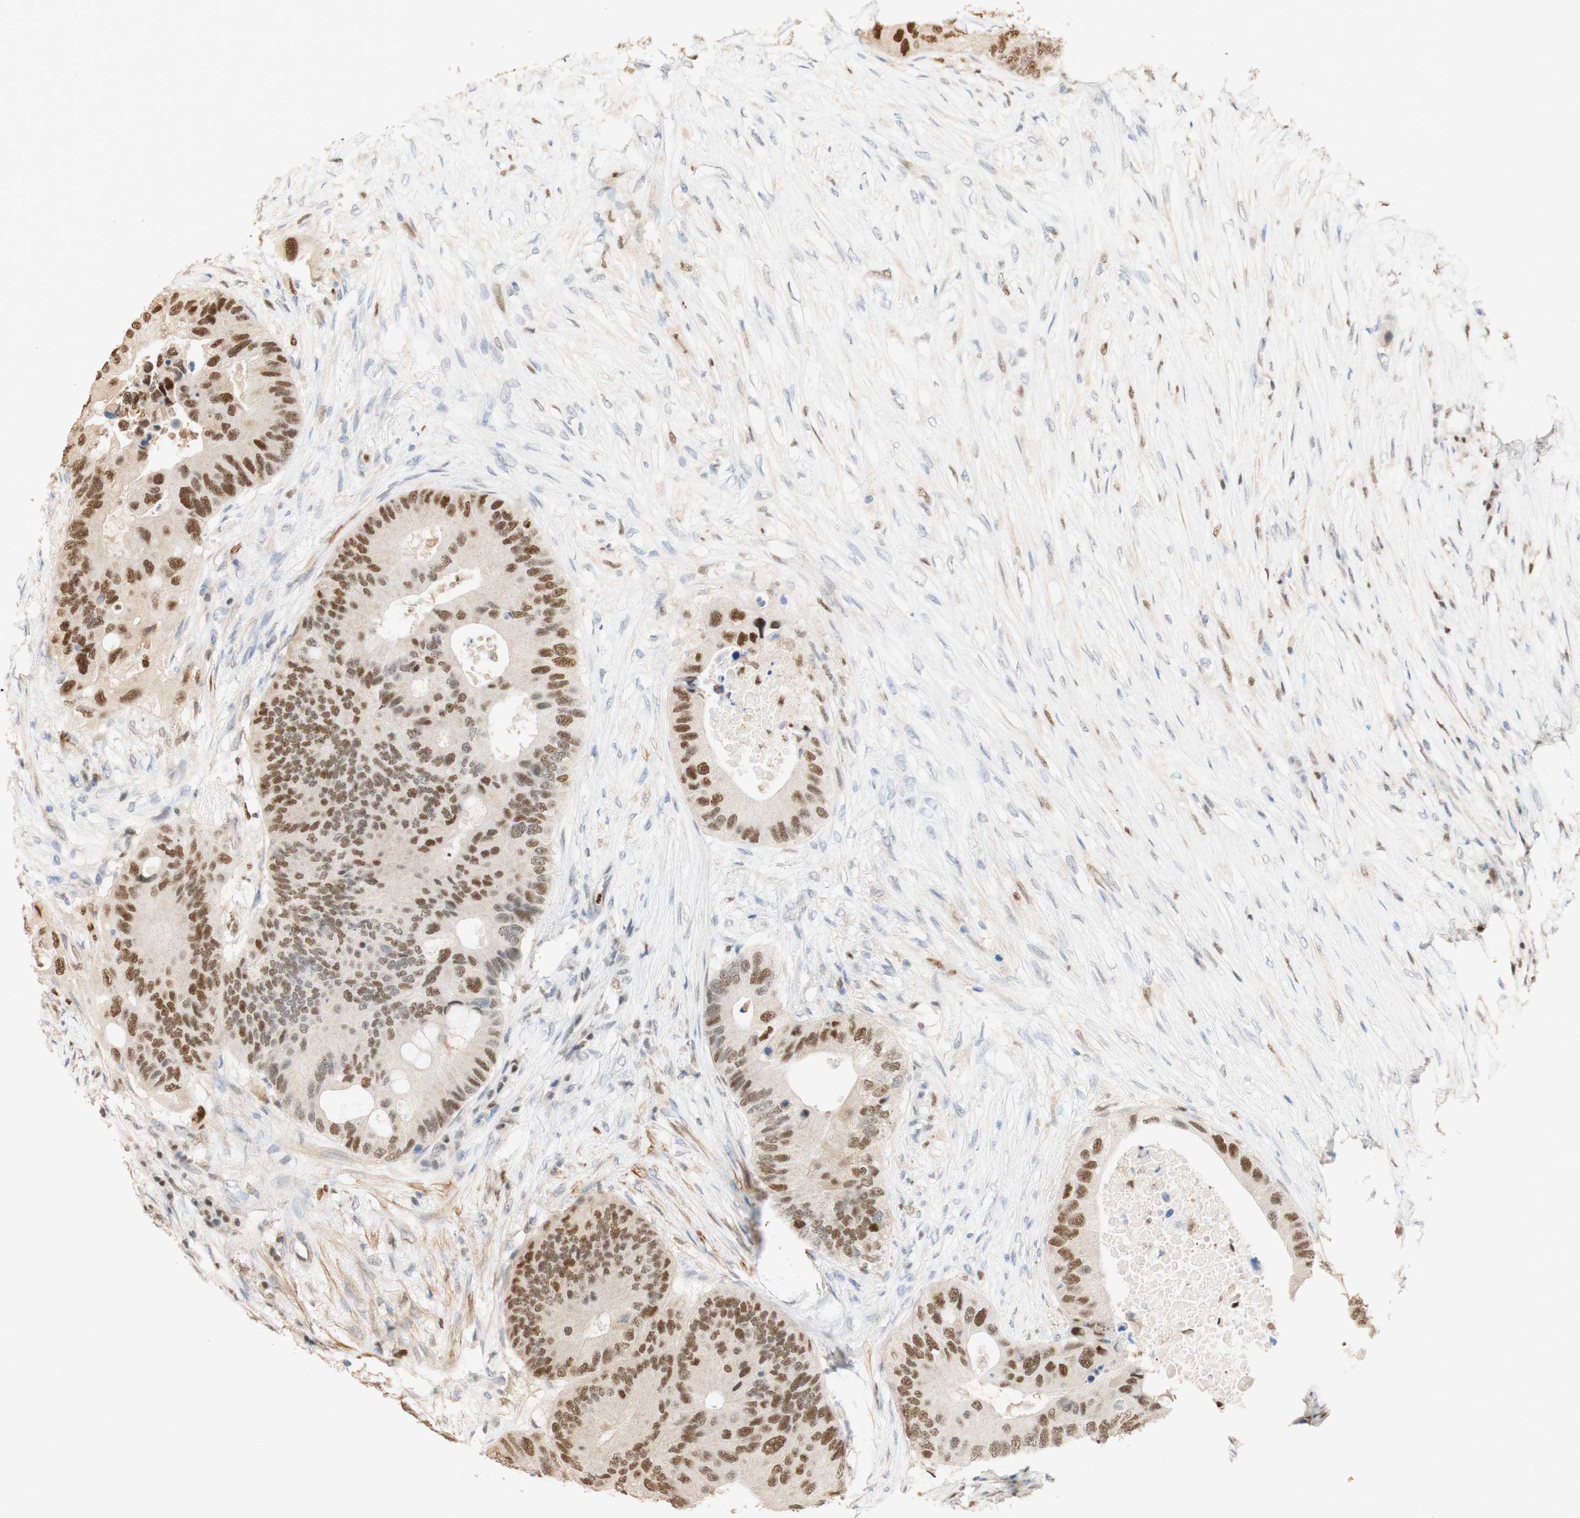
{"staining": {"intensity": "moderate", "quantity": ">75%", "location": "nuclear"}, "tissue": "colorectal cancer", "cell_type": "Tumor cells", "image_type": "cancer", "snomed": [{"axis": "morphology", "description": "Adenocarcinoma, NOS"}, {"axis": "topography", "description": "Colon"}], "caption": "High-power microscopy captured an immunohistochemistry photomicrograph of adenocarcinoma (colorectal), revealing moderate nuclear expression in approximately >75% of tumor cells. The staining is performed using DAB (3,3'-diaminobenzidine) brown chromogen to label protein expression. The nuclei are counter-stained blue using hematoxylin.", "gene": "MAP3K4", "patient": {"sex": "male", "age": 71}}